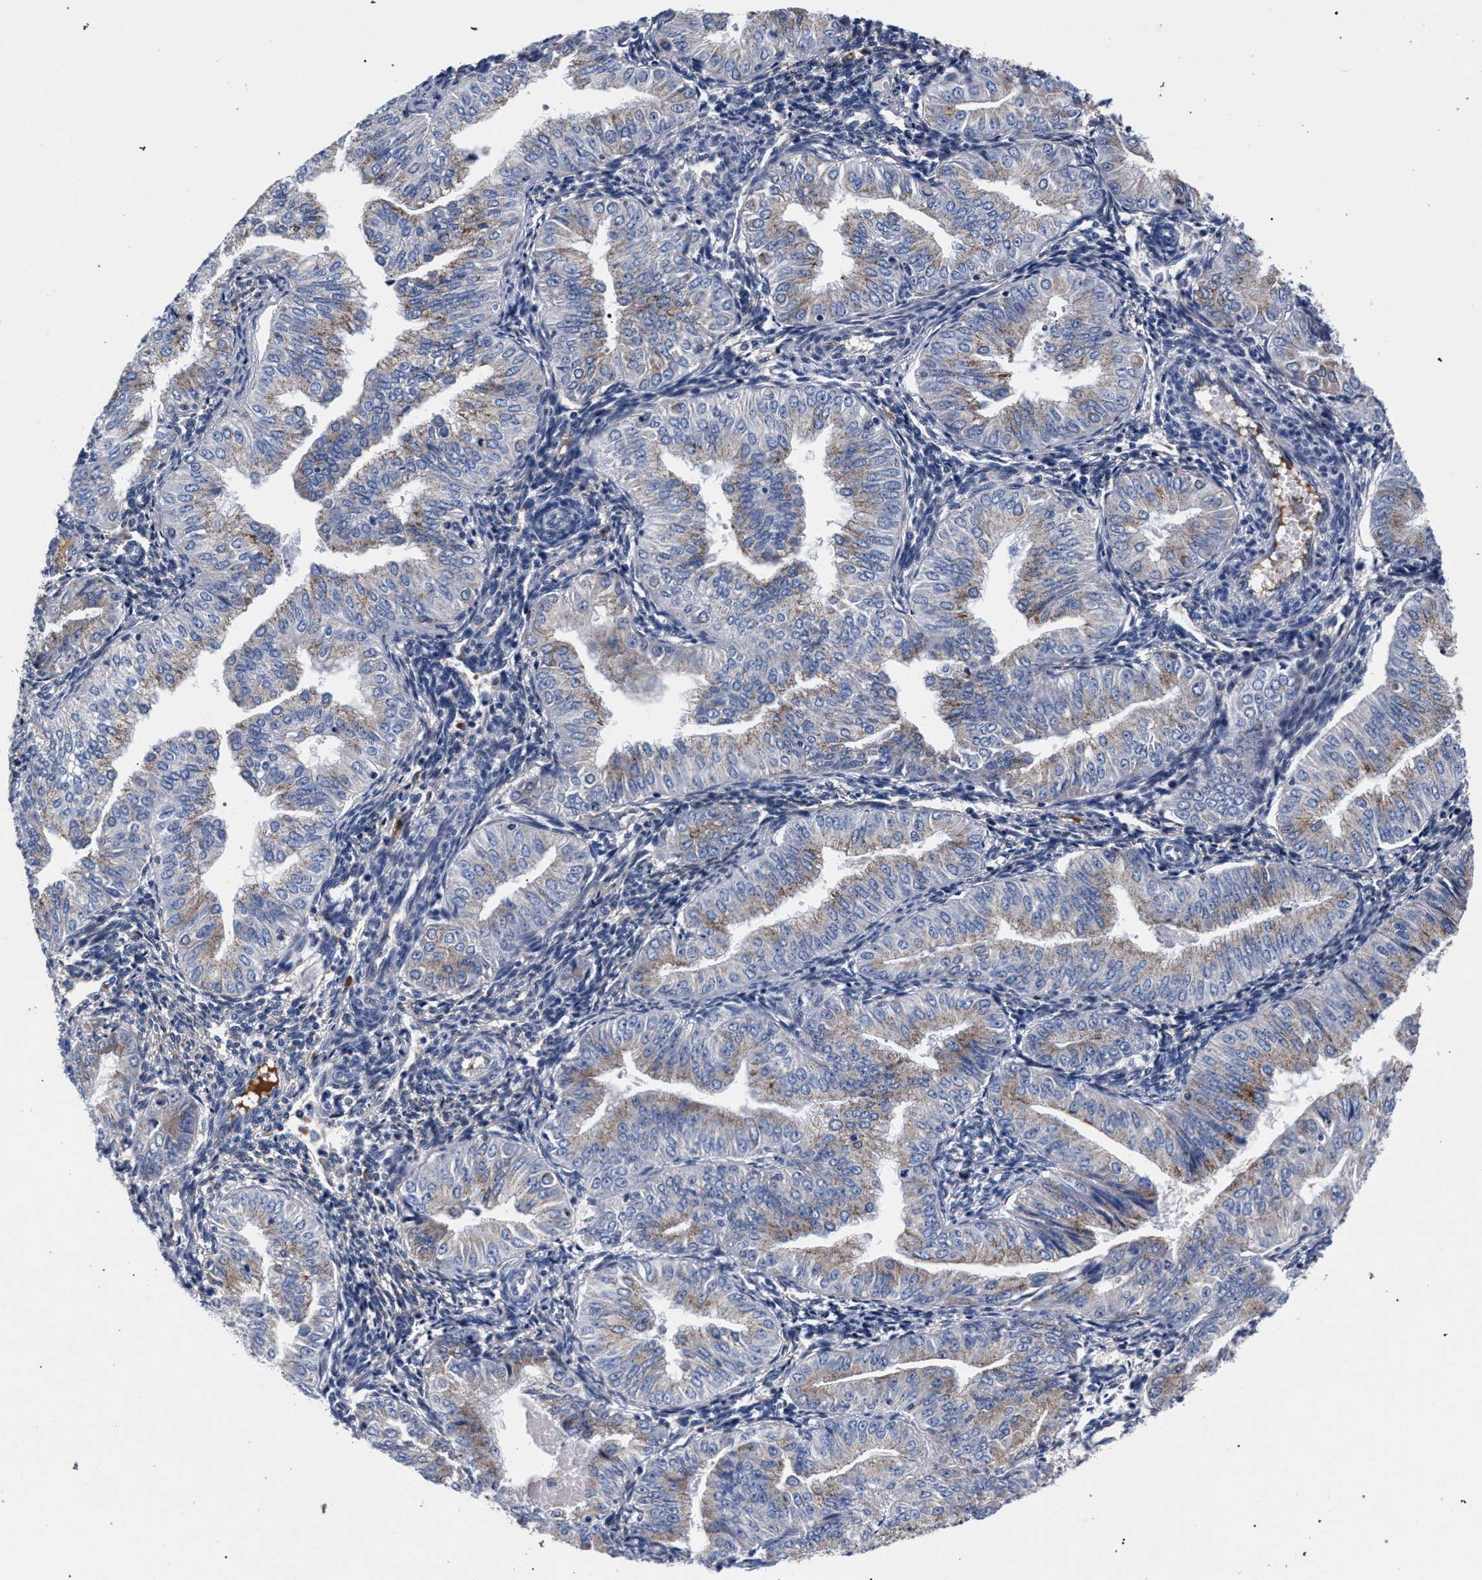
{"staining": {"intensity": "weak", "quantity": "25%-75%", "location": "cytoplasmic/membranous"}, "tissue": "endometrial cancer", "cell_type": "Tumor cells", "image_type": "cancer", "snomed": [{"axis": "morphology", "description": "Normal tissue, NOS"}, {"axis": "morphology", "description": "Adenocarcinoma, NOS"}, {"axis": "topography", "description": "Endometrium"}], "caption": "DAB immunohistochemical staining of human endometrial cancer shows weak cytoplasmic/membranous protein staining in about 25%-75% of tumor cells. Using DAB (3,3'-diaminobenzidine) (brown) and hematoxylin (blue) stains, captured at high magnification using brightfield microscopy.", "gene": "ACOX1", "patient": {"sex": "female", "age": 53}}